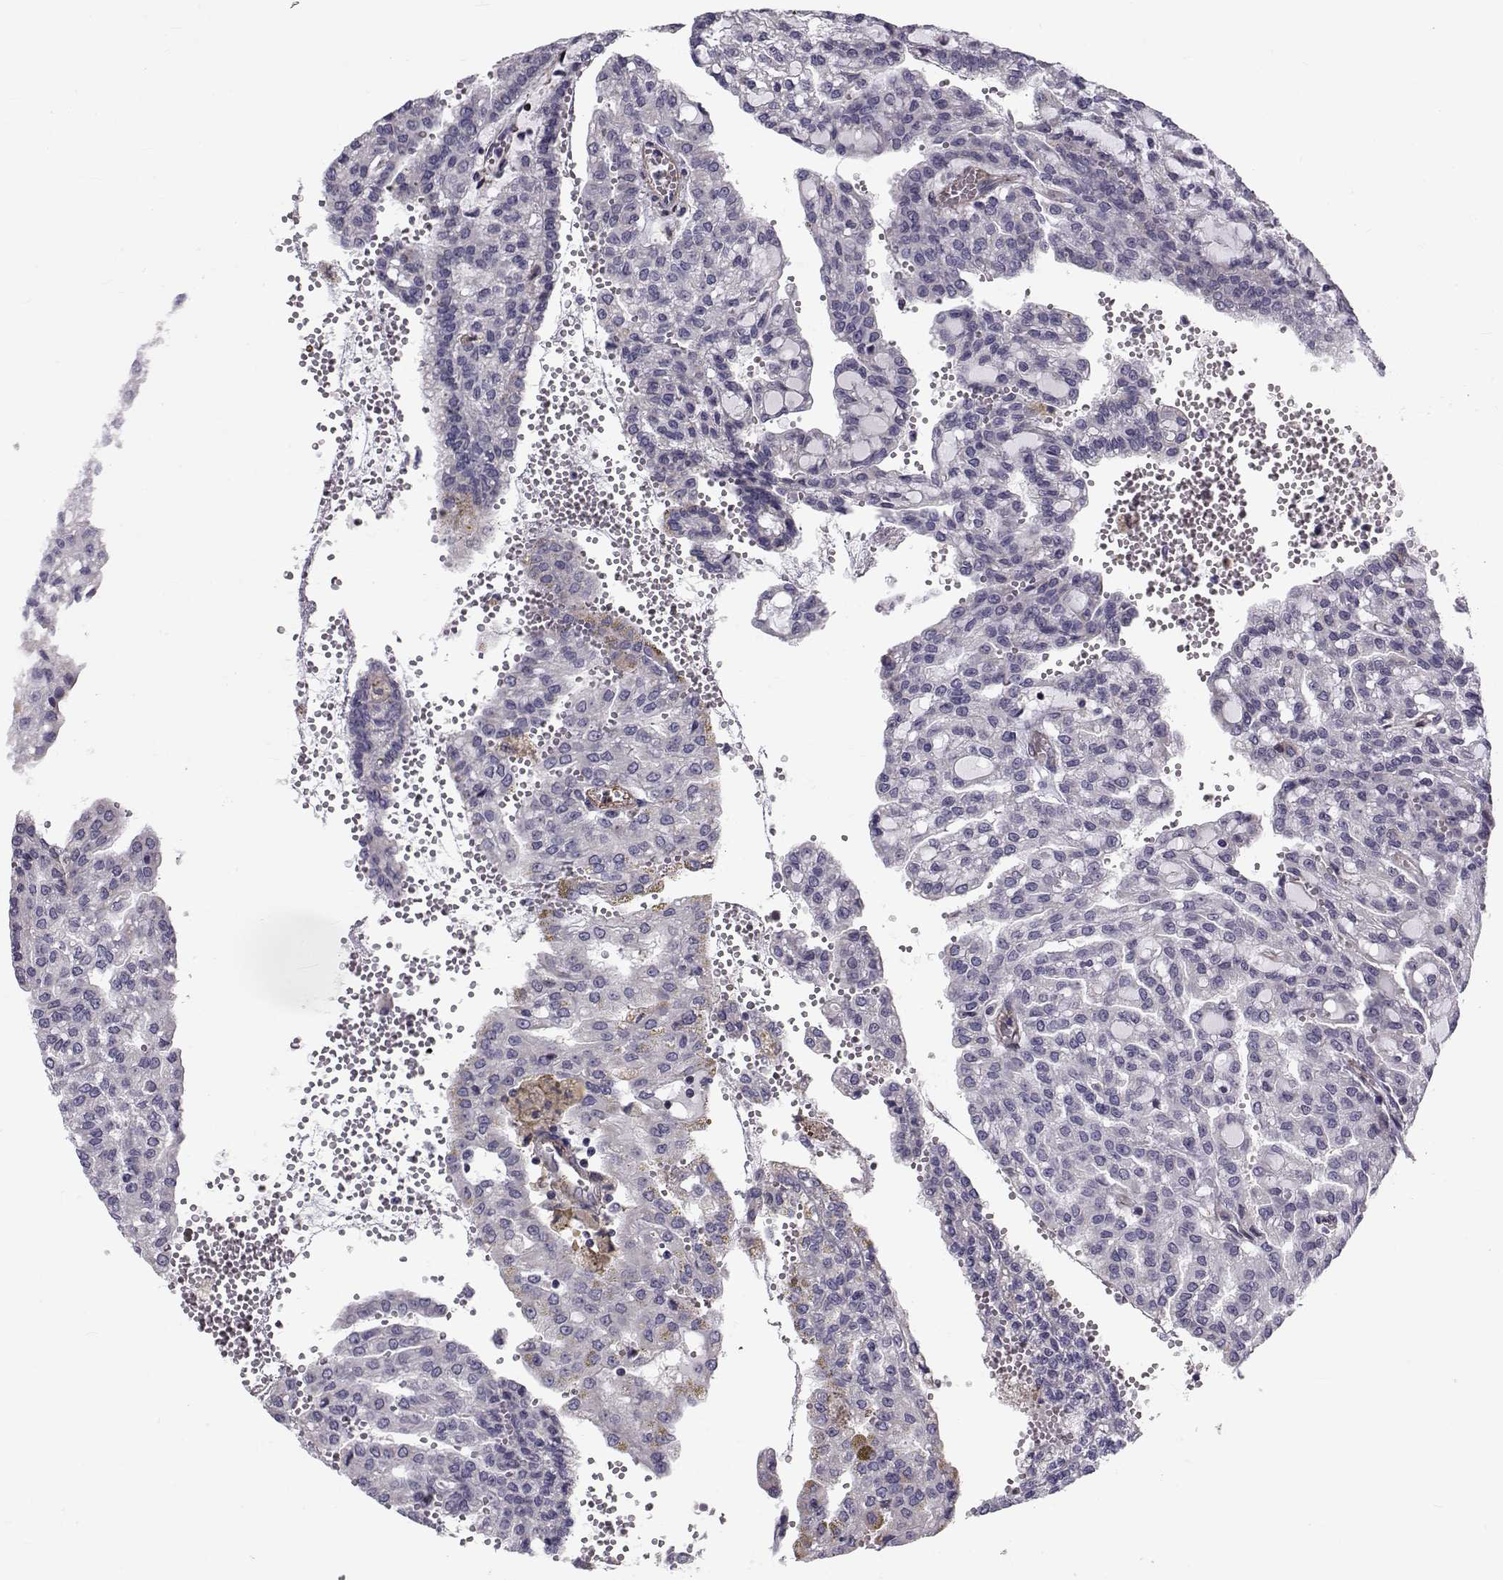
{"staining": {"intensity": "negative", "quantity": "none", "location": "none"}, "tissue": "renal cancer", "cell_type": "Tumor cells", "image_type": "cancer", "snomed": [{"axis": "morphology", "description": "Adenocarcinoma, NOS"}, {"axis": "topography", "description": "Kidney"}], "caption": "Tumor cells show no significant protein positivity in renal cancer (adenocarcinoma).", "gene": "LRRC27", "patient": {"sex": "male", "age": 63}}